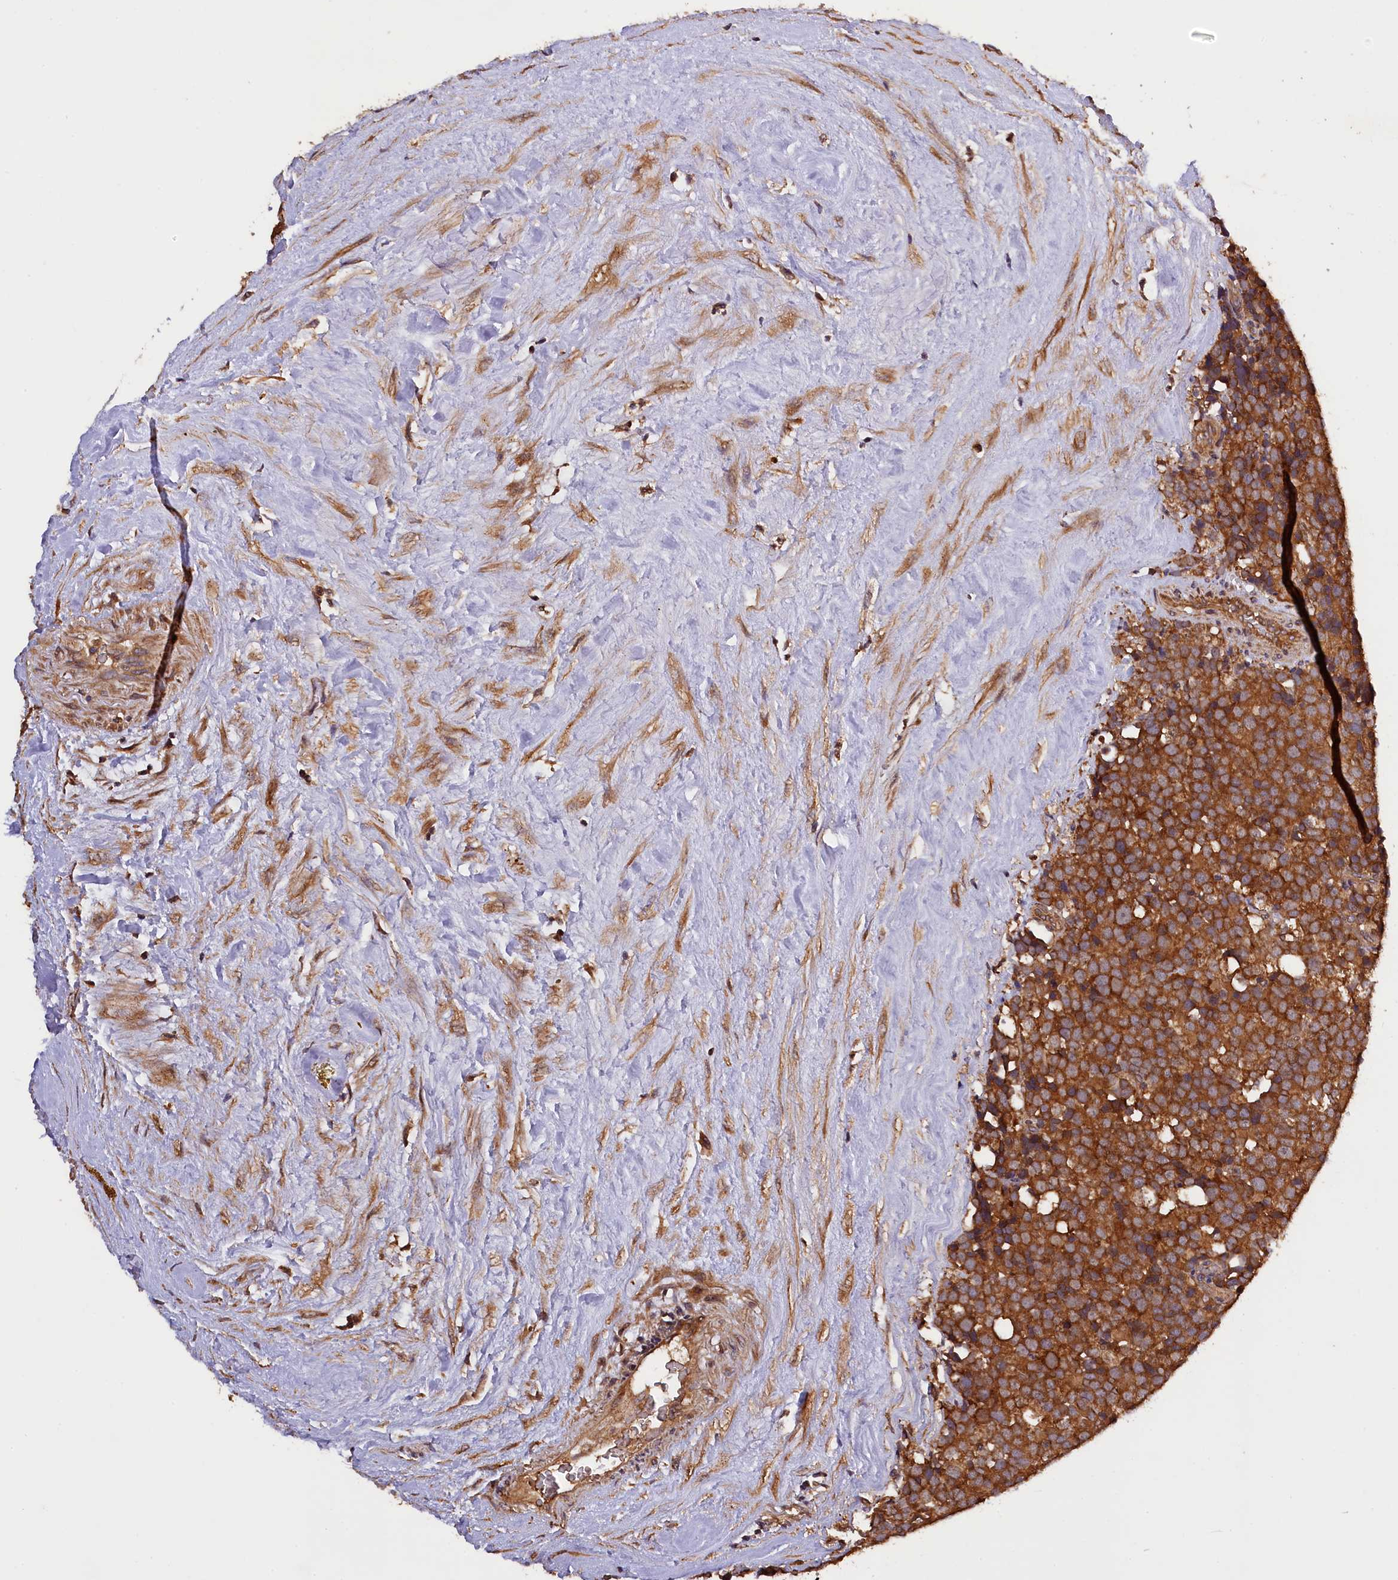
{"staining": {"intensity": "strong", "quantity": ">75%", "location": "cytoplasmic/membranous"}, "tissue": "testis cancer", "cell_type": "Tumor cells", "image_type": "cancer", "snomed": [{"axis": "morphology", "description": "Seminoma, NOS"}, {"axis": "topography", "description": "Testis"}], "caption": "IHC (DAB (3,3'-diaminobenzidine)) staining of human testis seminoma exhibits strong cytoplasmic/membranous protein expression in about >75% of tumor cells. The staining is performed using DAB brown chromogen to label protein expression. The nuclei are counter-stained blue using hematoxylin.", "gene": "KLC2", "patient": {"sex": "male", "age": 71}}